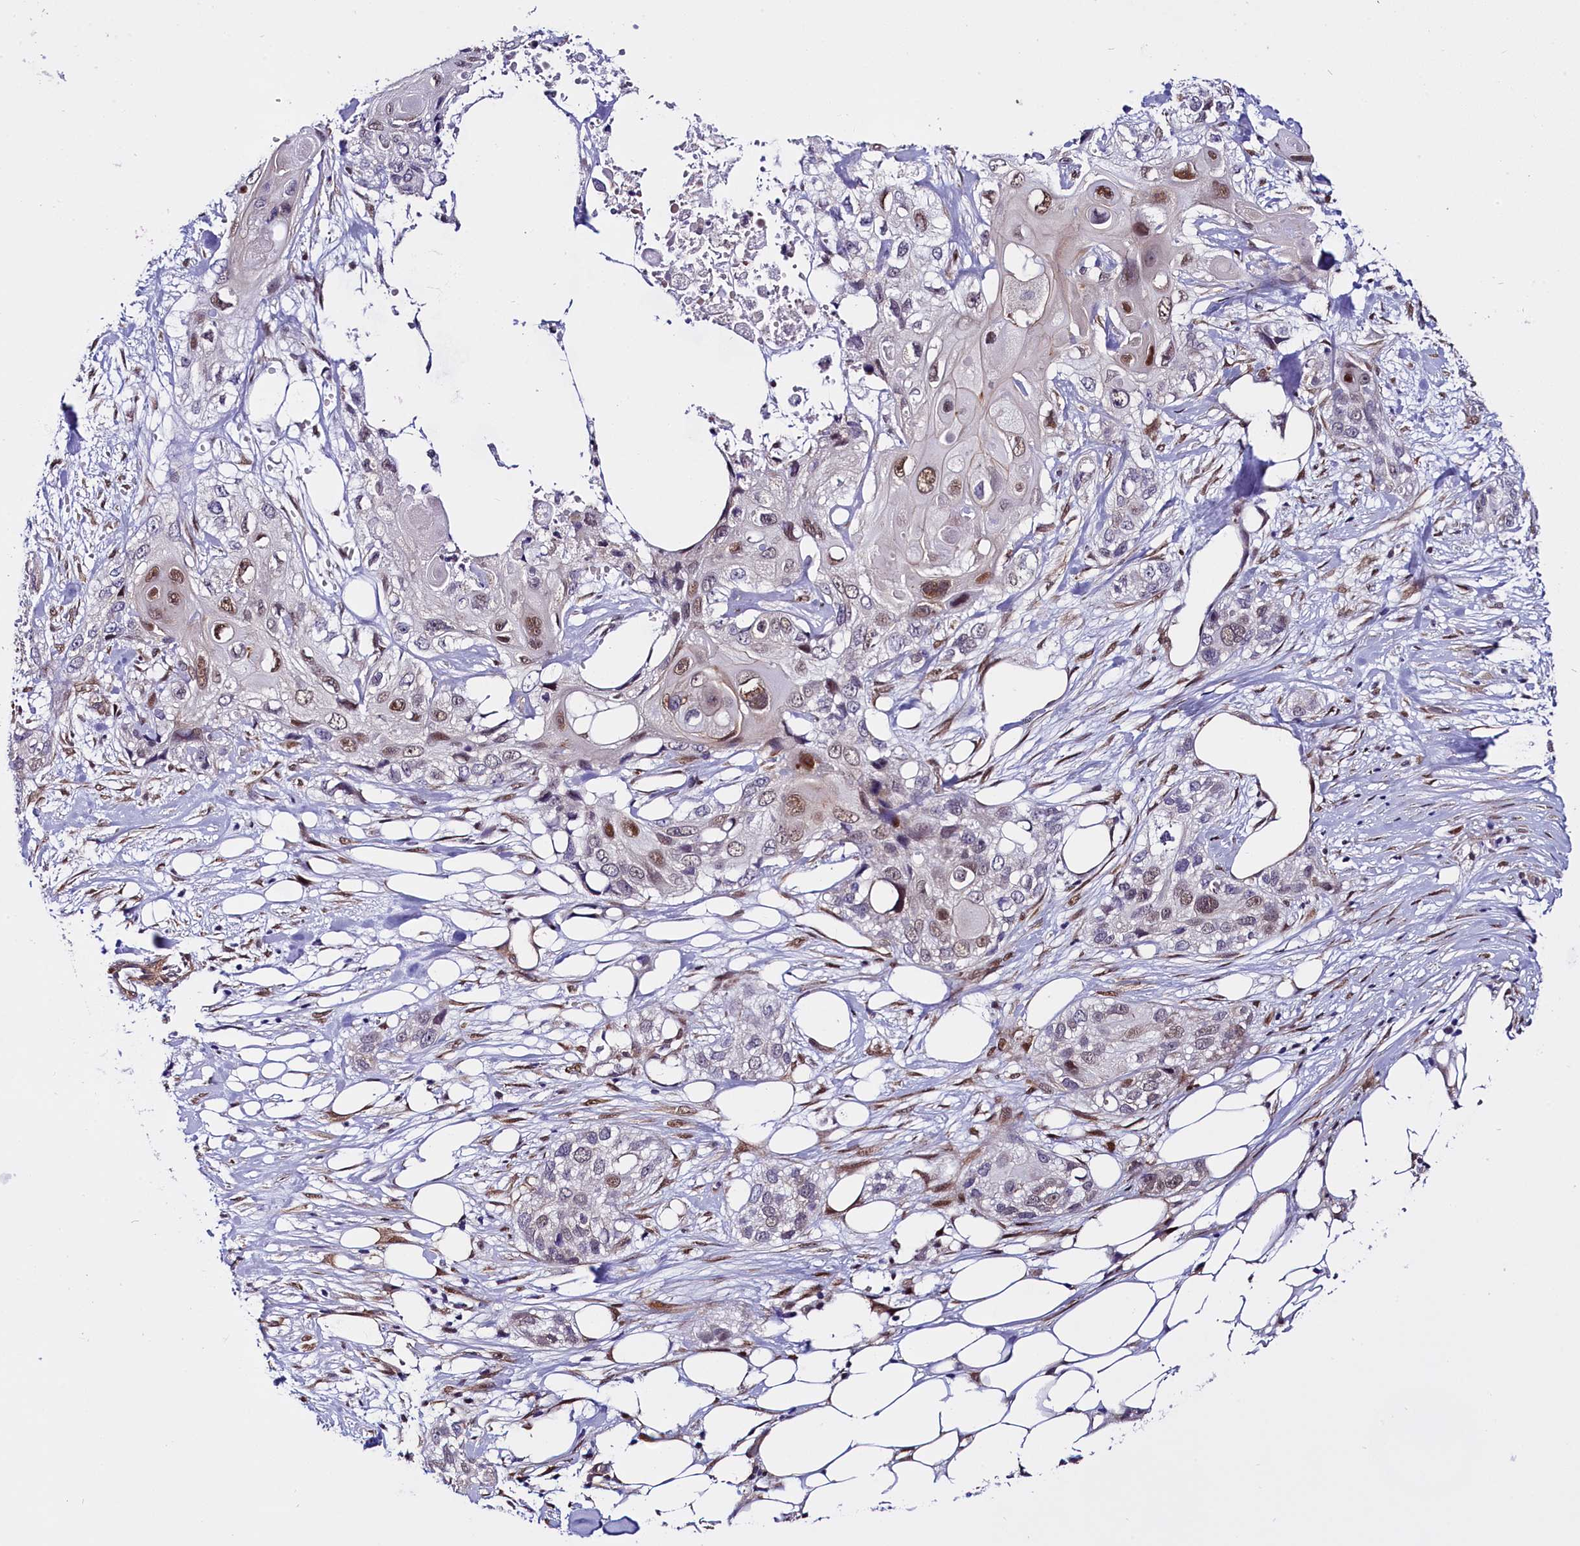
{"staining": {"intensity": "moderate", "quantity": "<25%", "location": "nuclear"}, "tissue": "skin cancer", "cell_type": "Tumor cells", "image_type": "cancer", "snomed": [{"axis": "morphology", "description": "Normal tissue, NOS"}, {"axis": "morphology", "description": "Squamous cell carcinoma, NOS"}, {"axis": "topography", "description": "Skin"}], "caption": "This micrograph reveals immunohistochemistry staining of skin cancer, with low moderate nuclear staining in about <25% of tumor cells.", "gene": "UACA", "patient": {"sex": "male", "age": 72}}